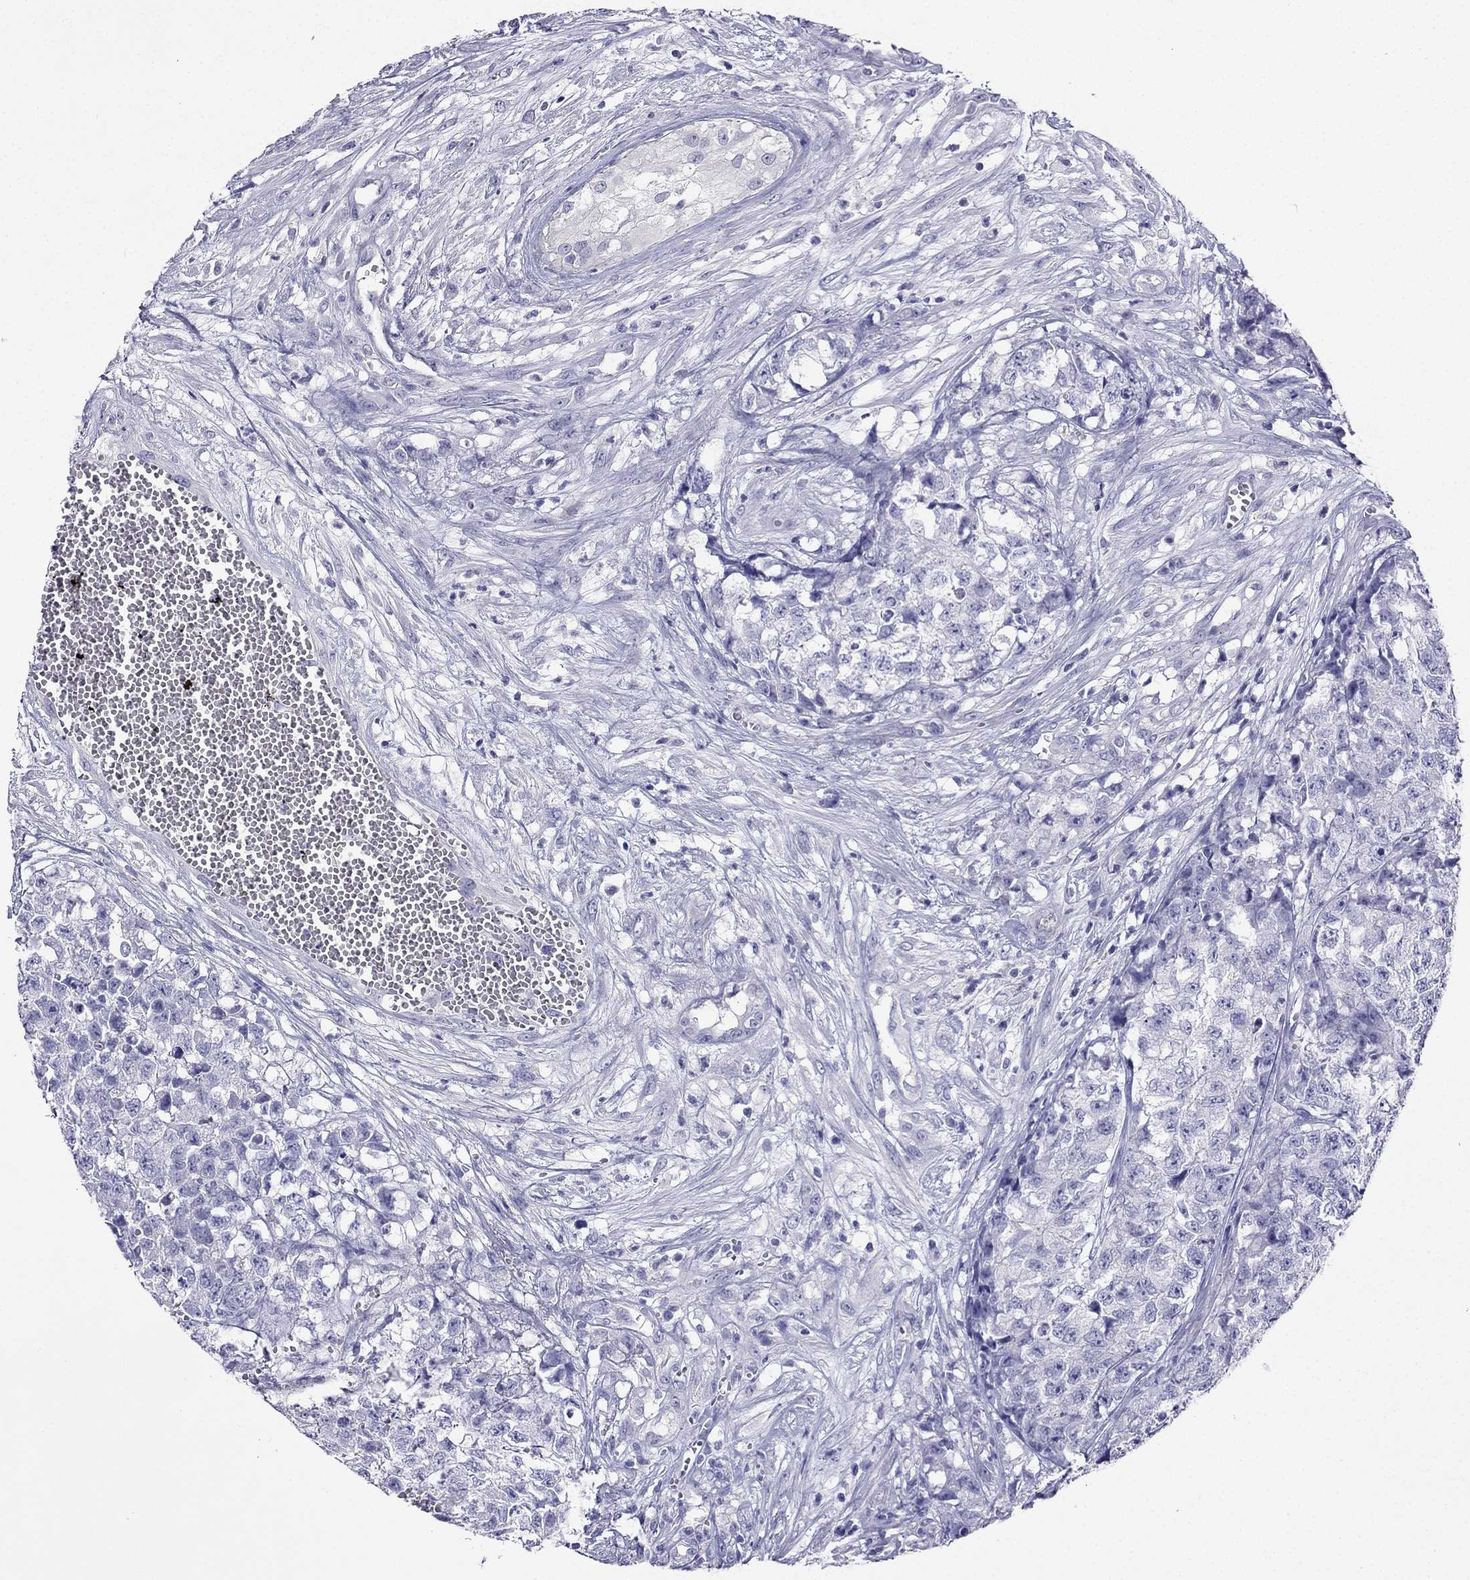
{"staining": {"intensity": "negative", "quantity": "none", "location": "none"}, "tissue": "testis cancer", "cell_type": "Tumor cells", "image_type": "cancer", "snomed": [{"axis": "morphology", "description": "Seminoma, NOS"}, {"axis": "morphology", "description": "Carcinoma, Embryonal, NOS"}, {"axis": "topography", "description": "Testis"}], "caption": "A histopathology image of testis embryonal carcinoma stained for a protein displays no brown staining in tumor cells.", "gene": "KCNJ10", "patient": {"sex": "male", "age": 22}}